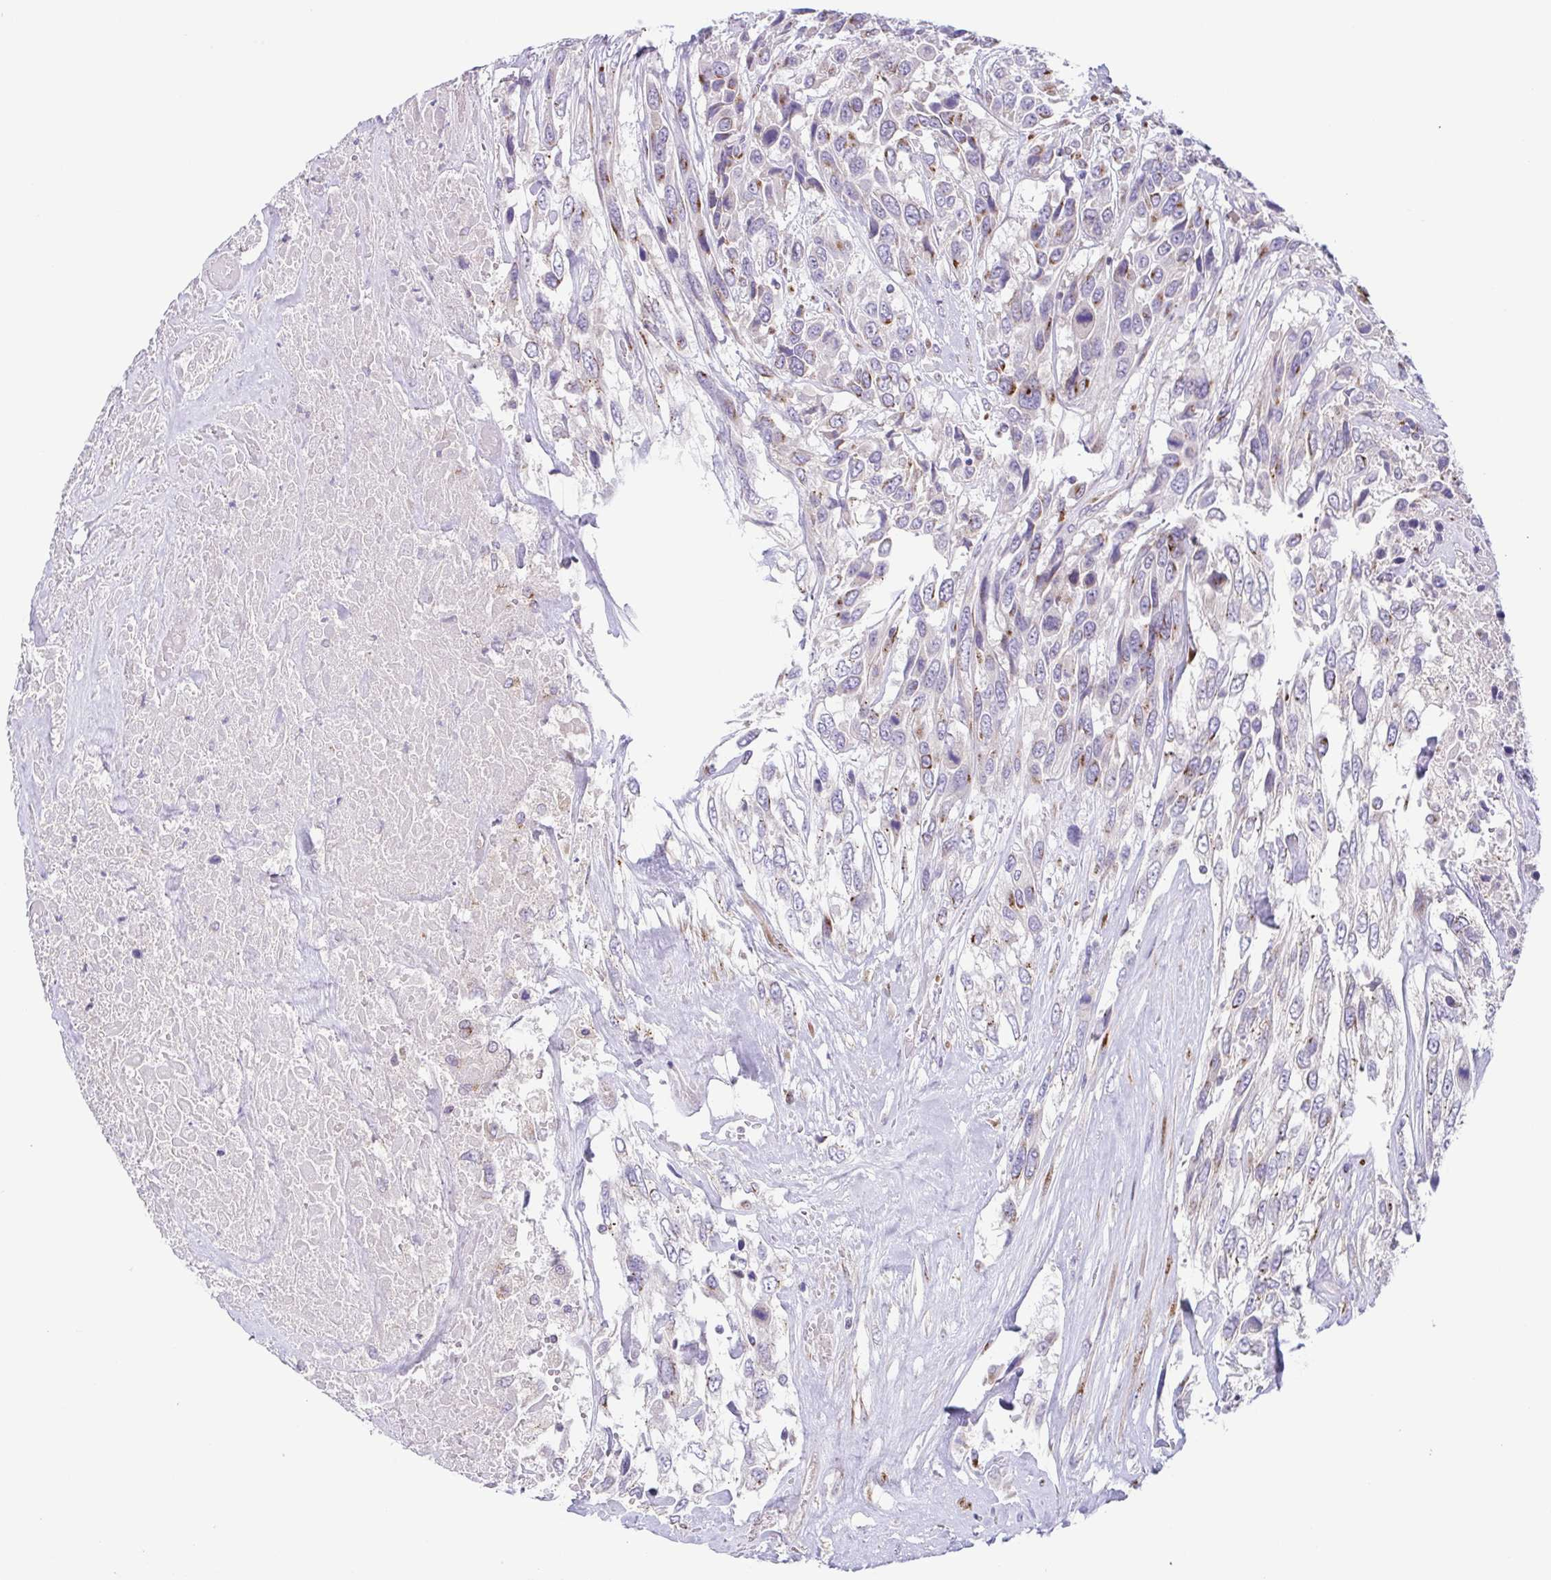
{"staining": {"intensity": "moderate", "quantity": "<25%", "location": "cytoplasmic/membranous"}, "tissue": "urothelial cancer", "cell_type": "Tumor cells", "image_type": "cancer", "snomed": [{"axis": "morphology", "description": "Urothelial carcinoma, High grade"}, {"axis": "topography", "description": "Urinary bladder"}], "caption": "The immunohistochemical stain shows moderate cytoplasmic/membranous expression in tumor cells of urothelial cancer tissue. Immunohistochemistry (ihc) stains the protein in brown and the nuclei are stained blue.", "gene": "COL17A1", "patient": {"sex": "female", "age": 70}}